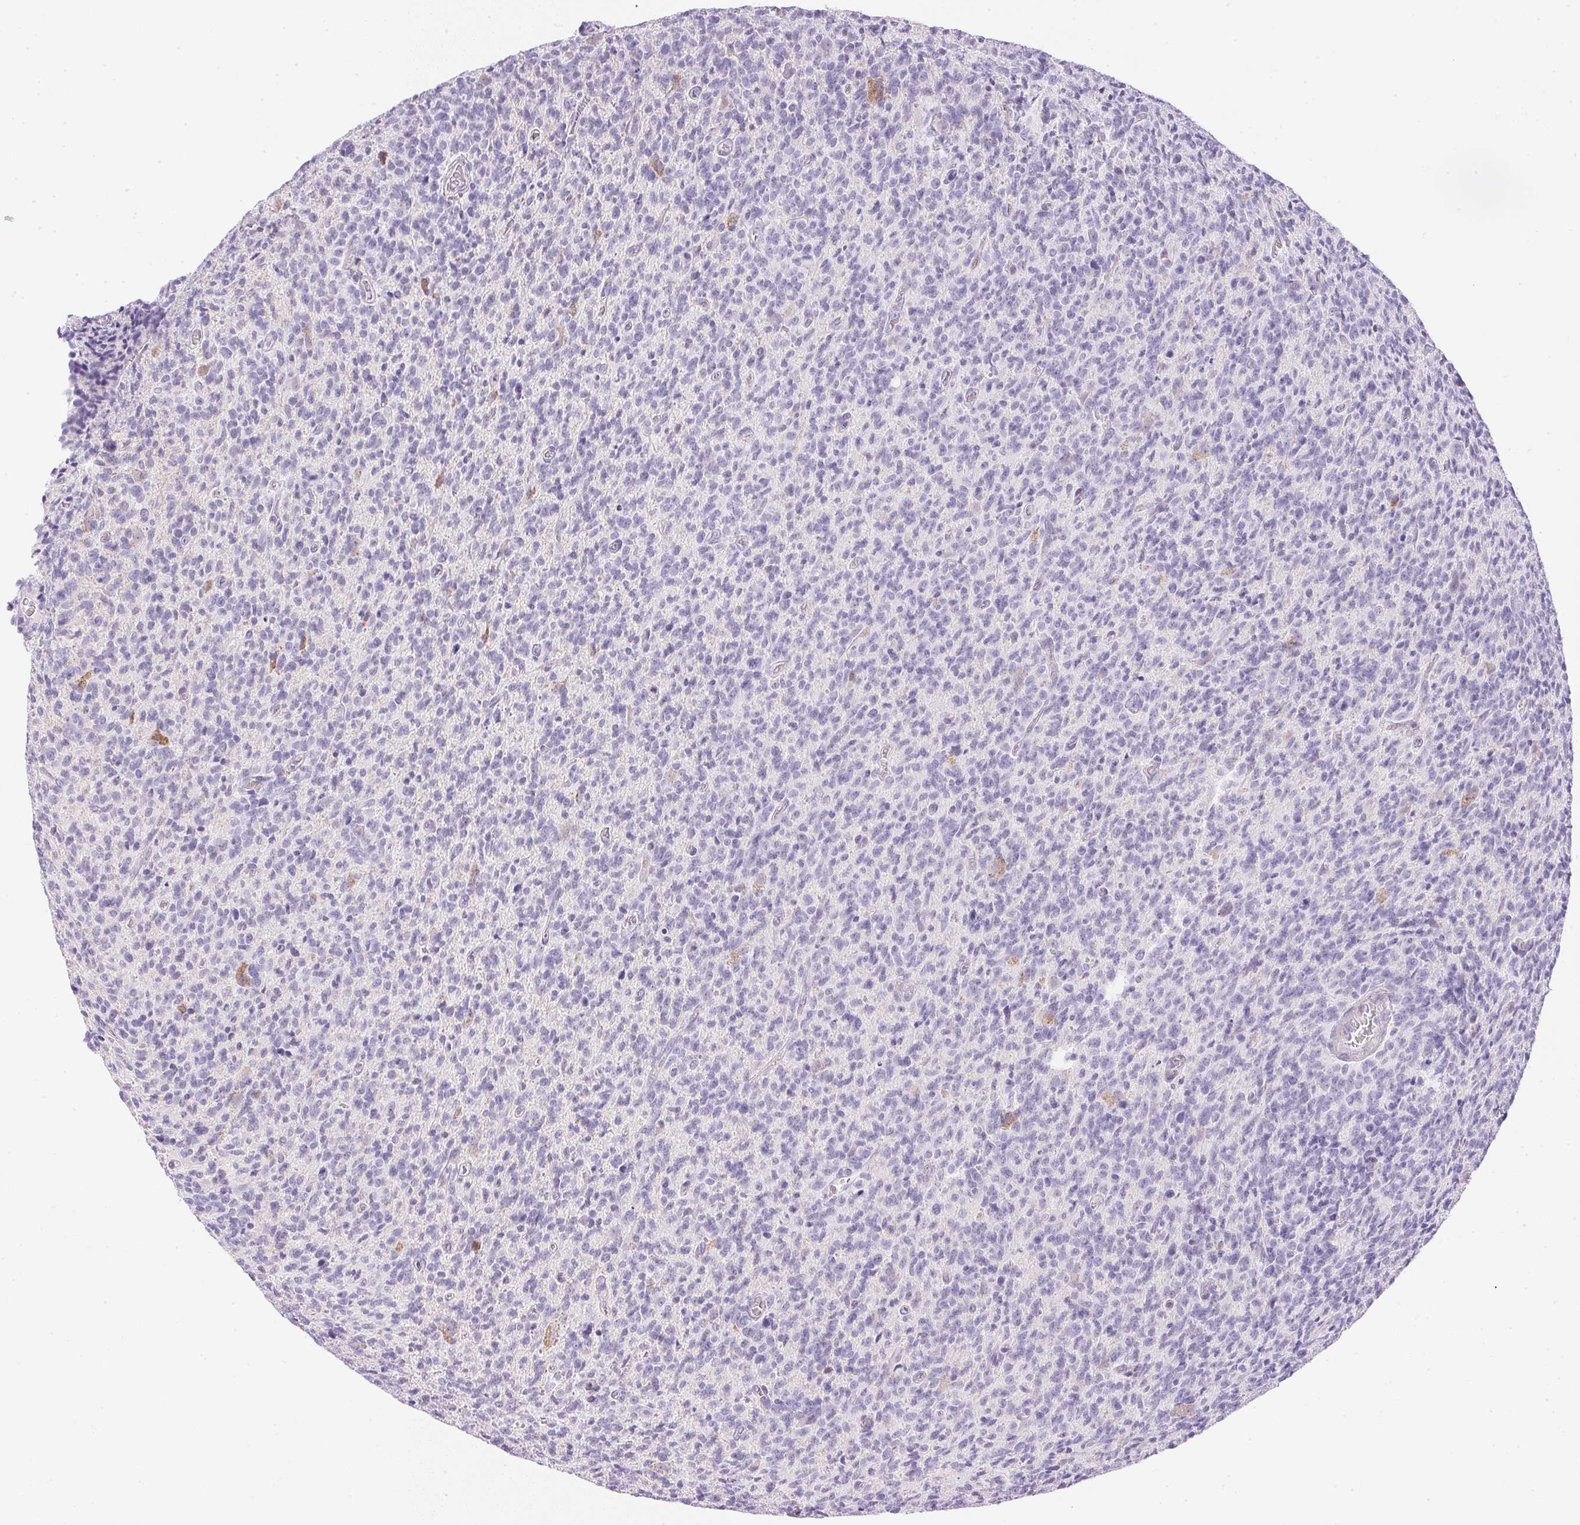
{"staining": {"intensity": "negative", "quantity": "none", "location": "none"}, "tissue": "glioma", "cell_type": "Tumor cells", "image_type": "cancer", "snomed": [{"axis": "morphology", "description": "Glioma, malignant, High grade"}, {"axis": "topography", "description": "Brain"}], "caption": "Micrograph shows no significant protein staining in tumor cells of high-grade glioma (malignant).", "gene": "CTRL", "patient": {"sex": "male", "age": 76}}